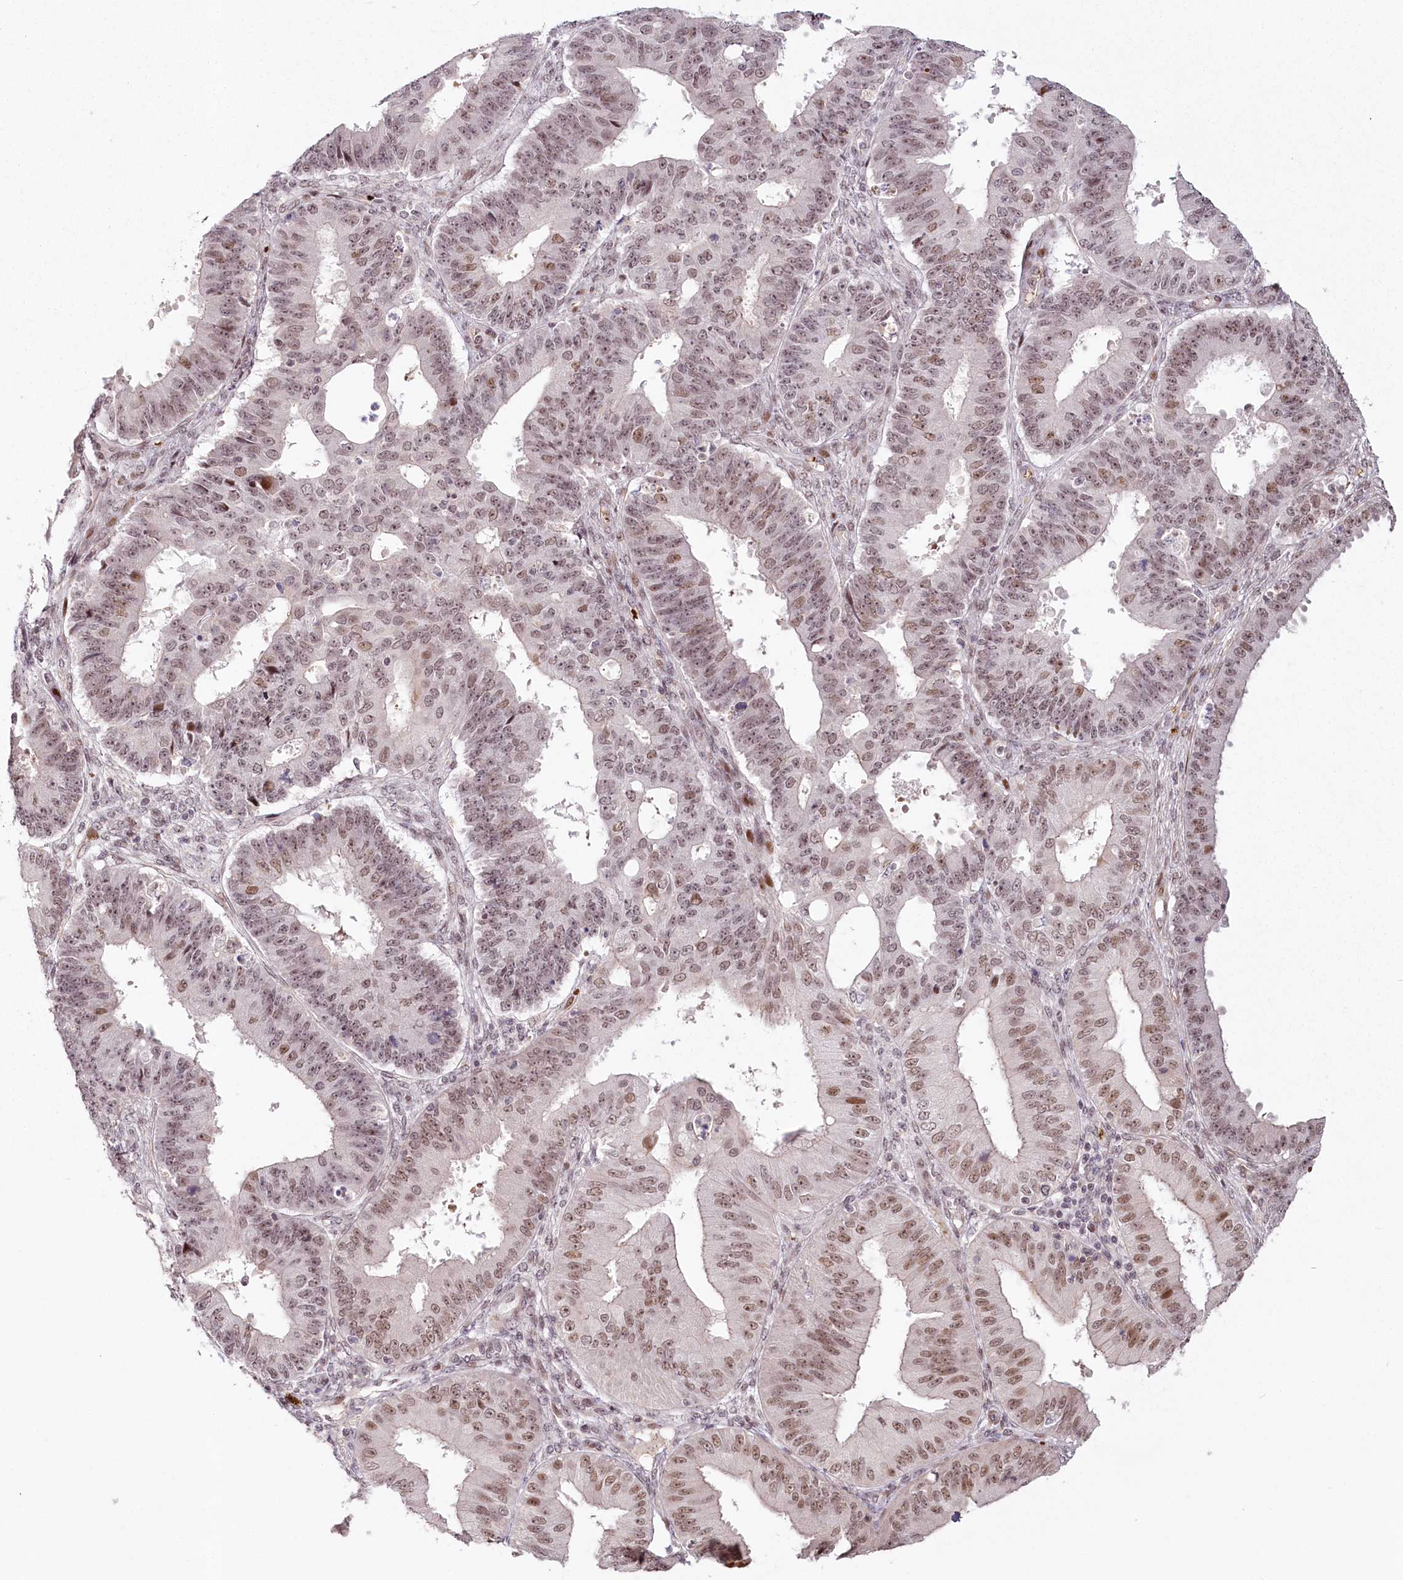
{"staining": {"intensity": "moderate", "quantity": ">75%", "location": "nuclear"}, "tissue": "ovarian cancer", "cell_type": "Tumor cells", "image_type": "cancer", "snomed": [{"axis": "morphology", "description": "Carcinoma, endometroid"}, {"axis": "topography", "description": "Appendix"}, {"axis": "topography", "description": "Ovary"}], "caption": "Moderate nuclear expression for a protein is identified in approximately >75% of tumor cells of ovarian endometroid carcinoma using immunohistochemistry.", "gene": "FAM204A", "patient": {"sex": "female", "age": 42}}